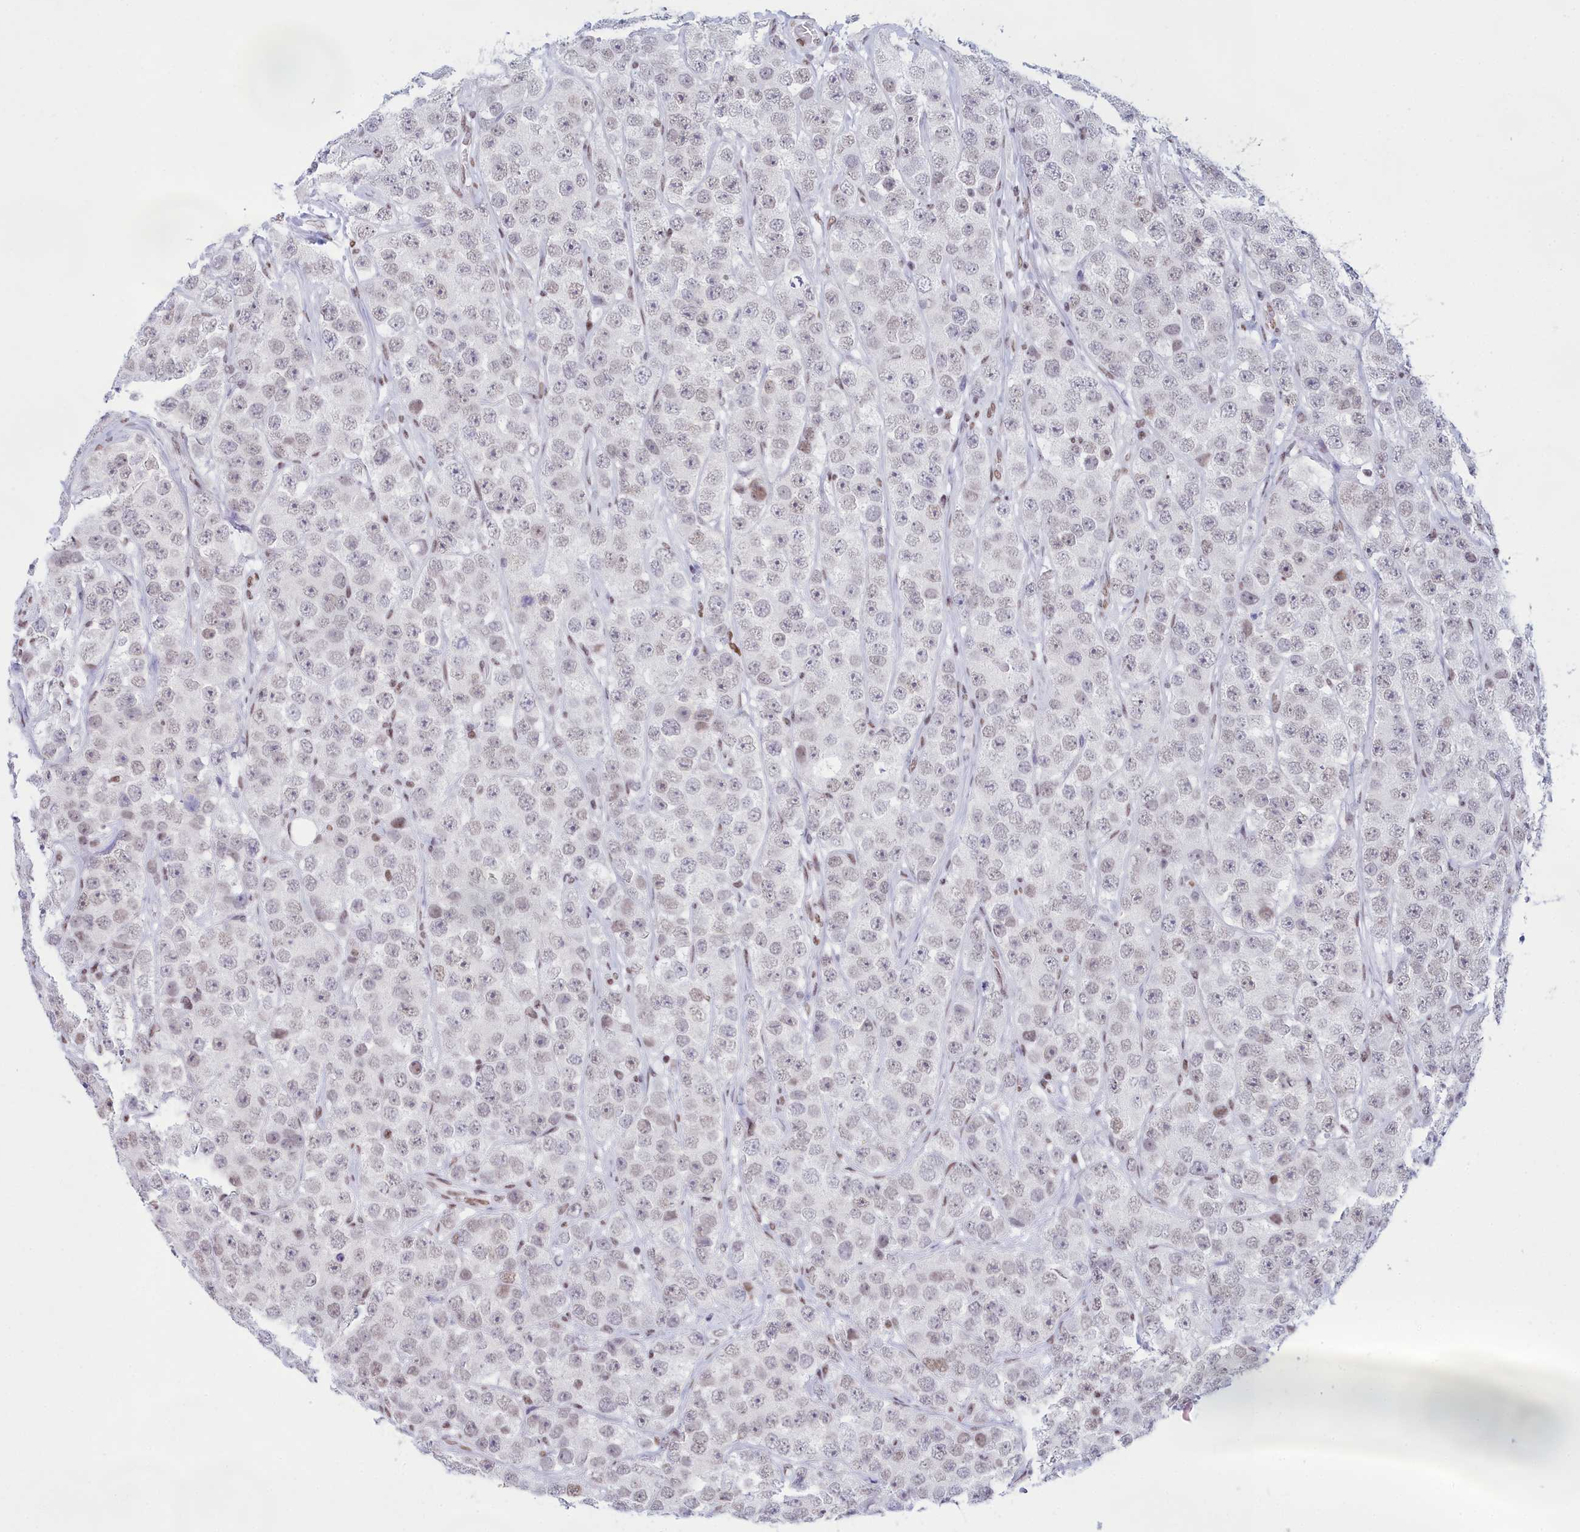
{"staining": {"intensity": "weak", "quantity": "25%-75%", "location": "nuclear"}, "tissue": "testis cancer", "cell_type": "Tumor cells", "image_type": "cancer", "snomed": [{"axis": "morphology", "description": "Seminoma, NOS"}, {"axis": "topography", "description": "Testis"}], "caption": "Tumor cells demonstrate low levels of weak nuclear expression in about 25%-75% of cells in seminoma (testis).", "gene": "CDC26", "patient": {"sex": "male", "age": 28}}